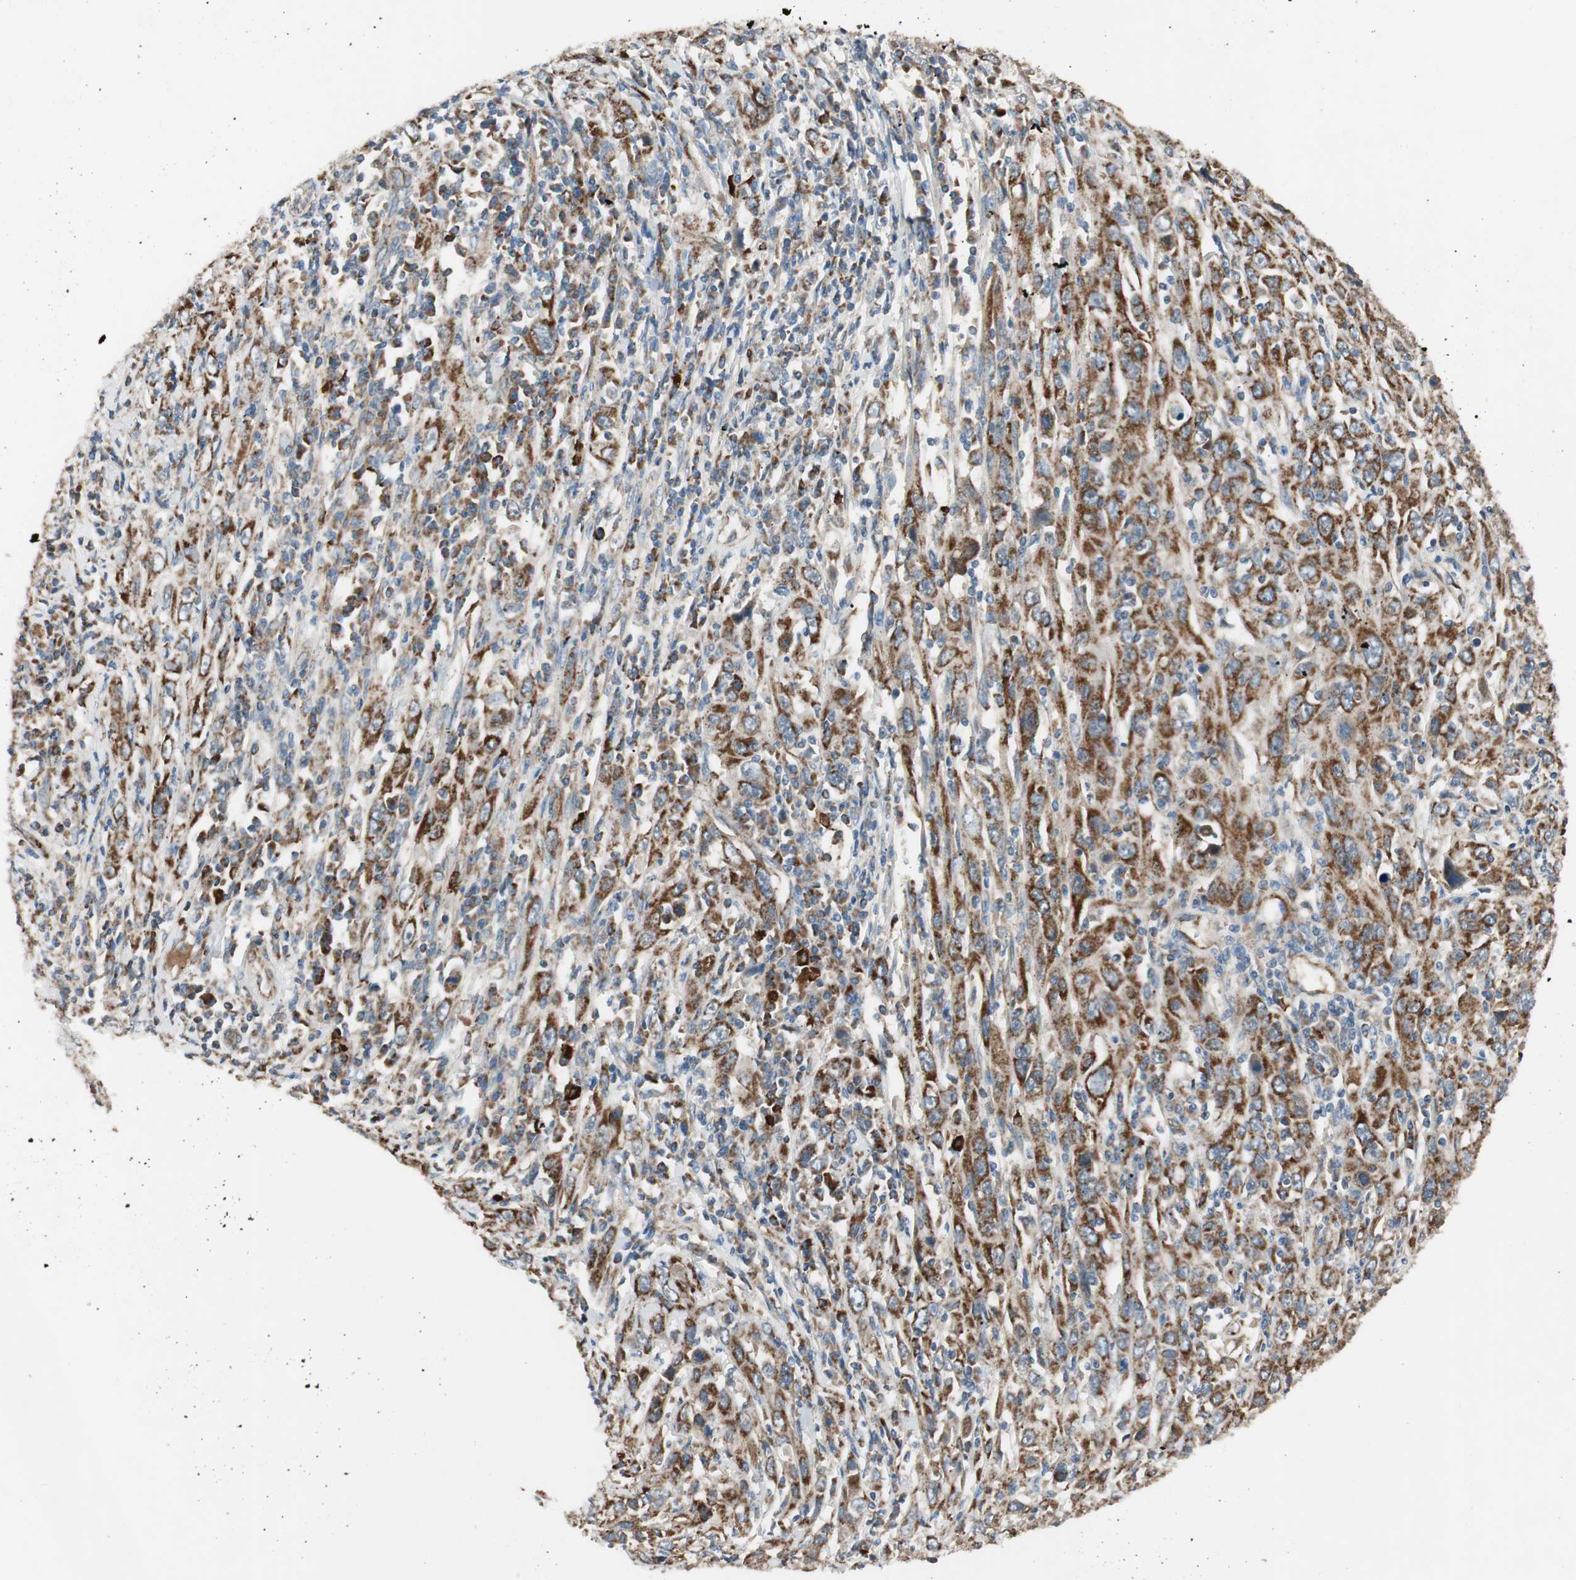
{"staining": {"intensity": "strong", "quantity": ">75%", "location": "cytoplasmic/membranous"}, "tissue": "cervical cancer", "cell_type": "Tumor cells", "image_type": "cancer", "snomed": [{"axis": "morphology", "description": "Squamous cell carcinoma, NOS"}, {"axis": "topography", "description": "Cervix"}], "caption": "Protein expression analysis of human squamous cell carcinoma (cervical) reveals strong cytoplasmic/membranous staining in about >75% of tumor cells. The staining was performed using DAB to visualize the protein expression in brown, while the nuclei were stained in blue with hematoxylin (Magnification: 20x).", "gene": "AKAP1", "patient": {"sex": "female", "age": 46}}